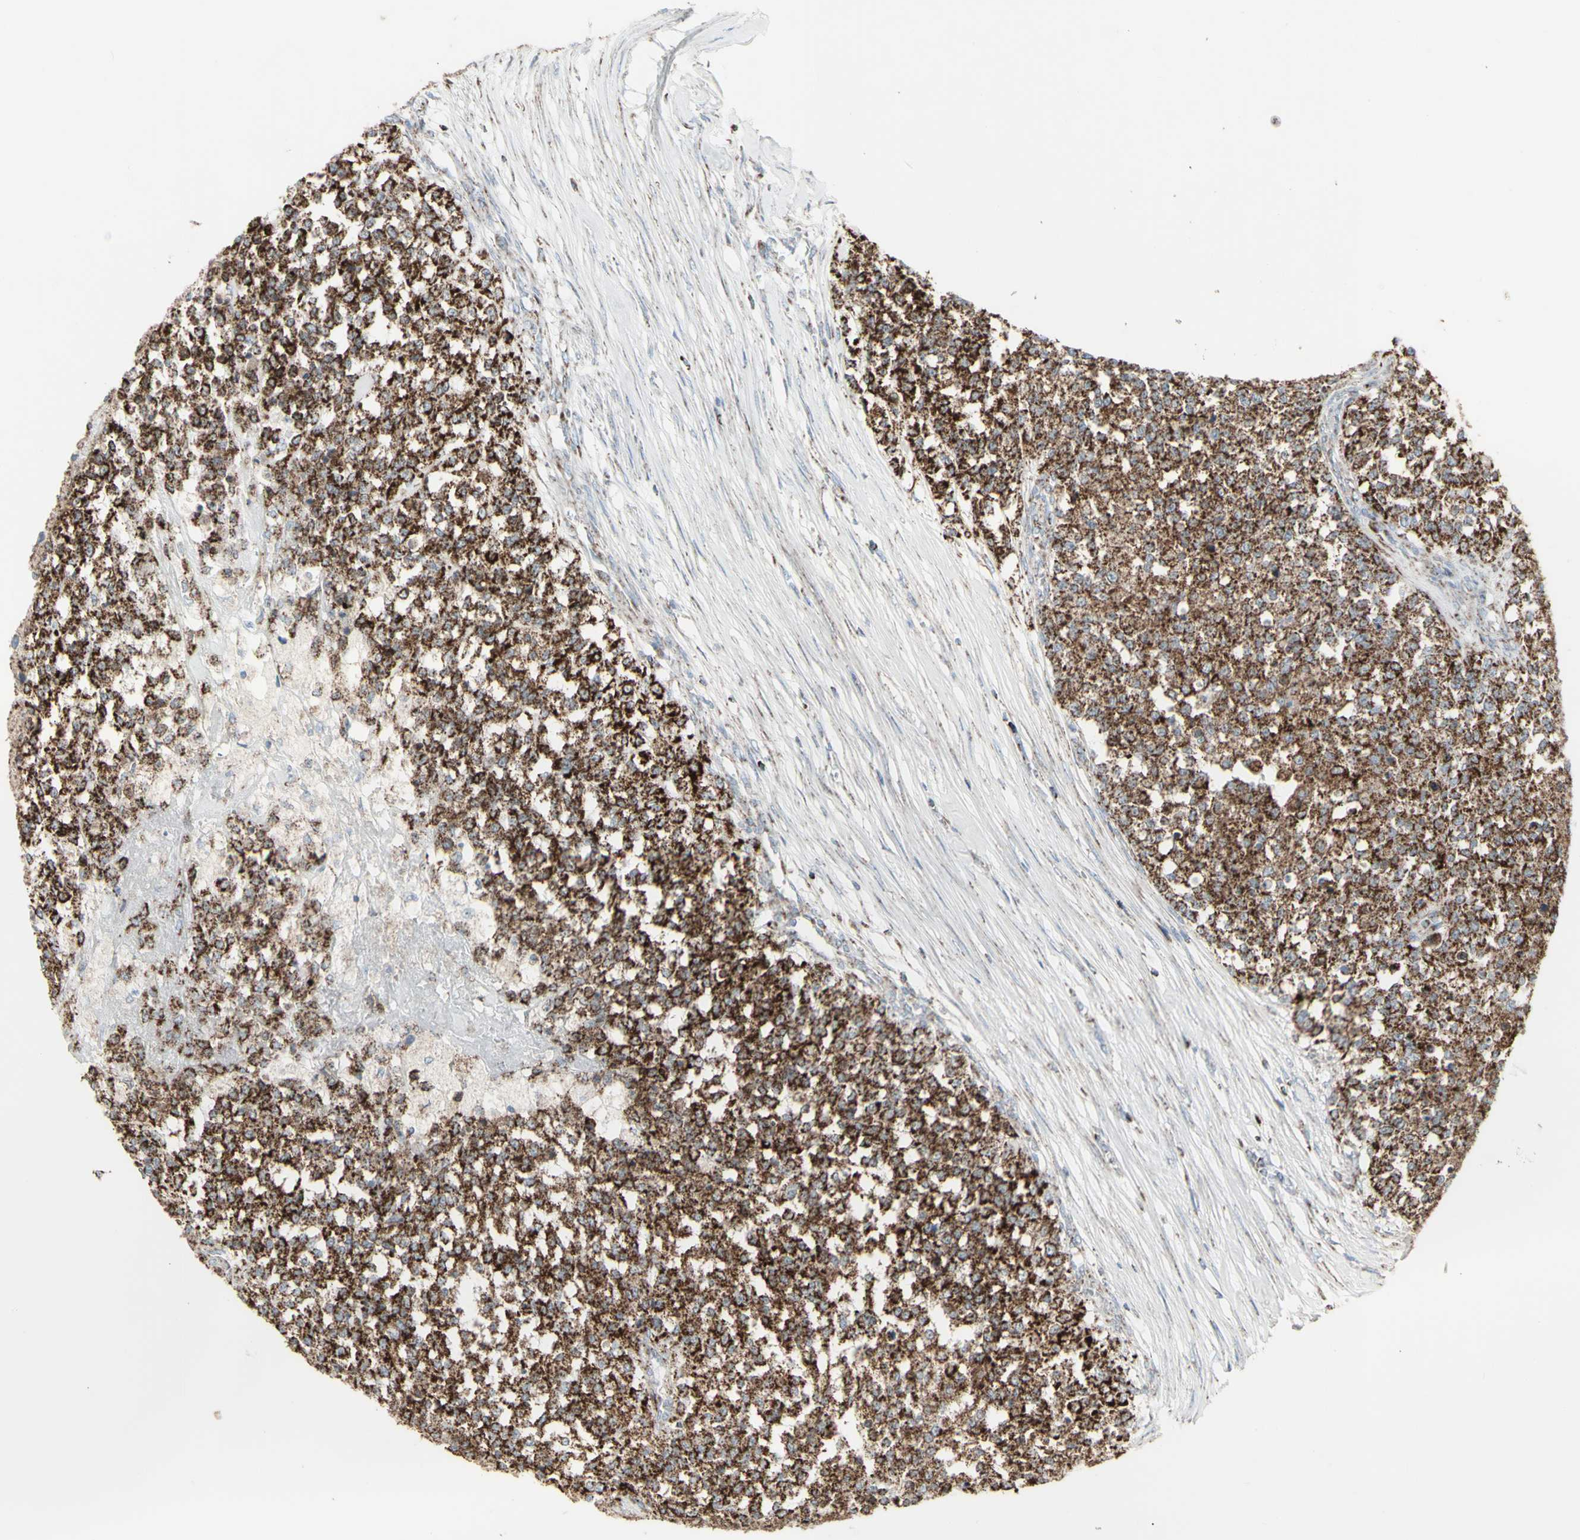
{"staining": {"intensity": "strong", "quantity": ">75%", "location": "cytoplasmic/membranous"}, "tissue": "testis cancer", "cell_type": "Tumor cells", "image_type": "cancer", "snomed": [{"axis": "morphology", "description": "Seminoma, NOS"}, {"axis": "topography", "description": "Testis"}], "caption": "A histopathology image showing strong cytoplasmic/membranous staining in about >75% of tumor cells in testis cancer (seminoma), as visualized by brown immunohistochemical staining.", "gene": "PLGRKT", "patient": {"sex": "male", "age": 59}}